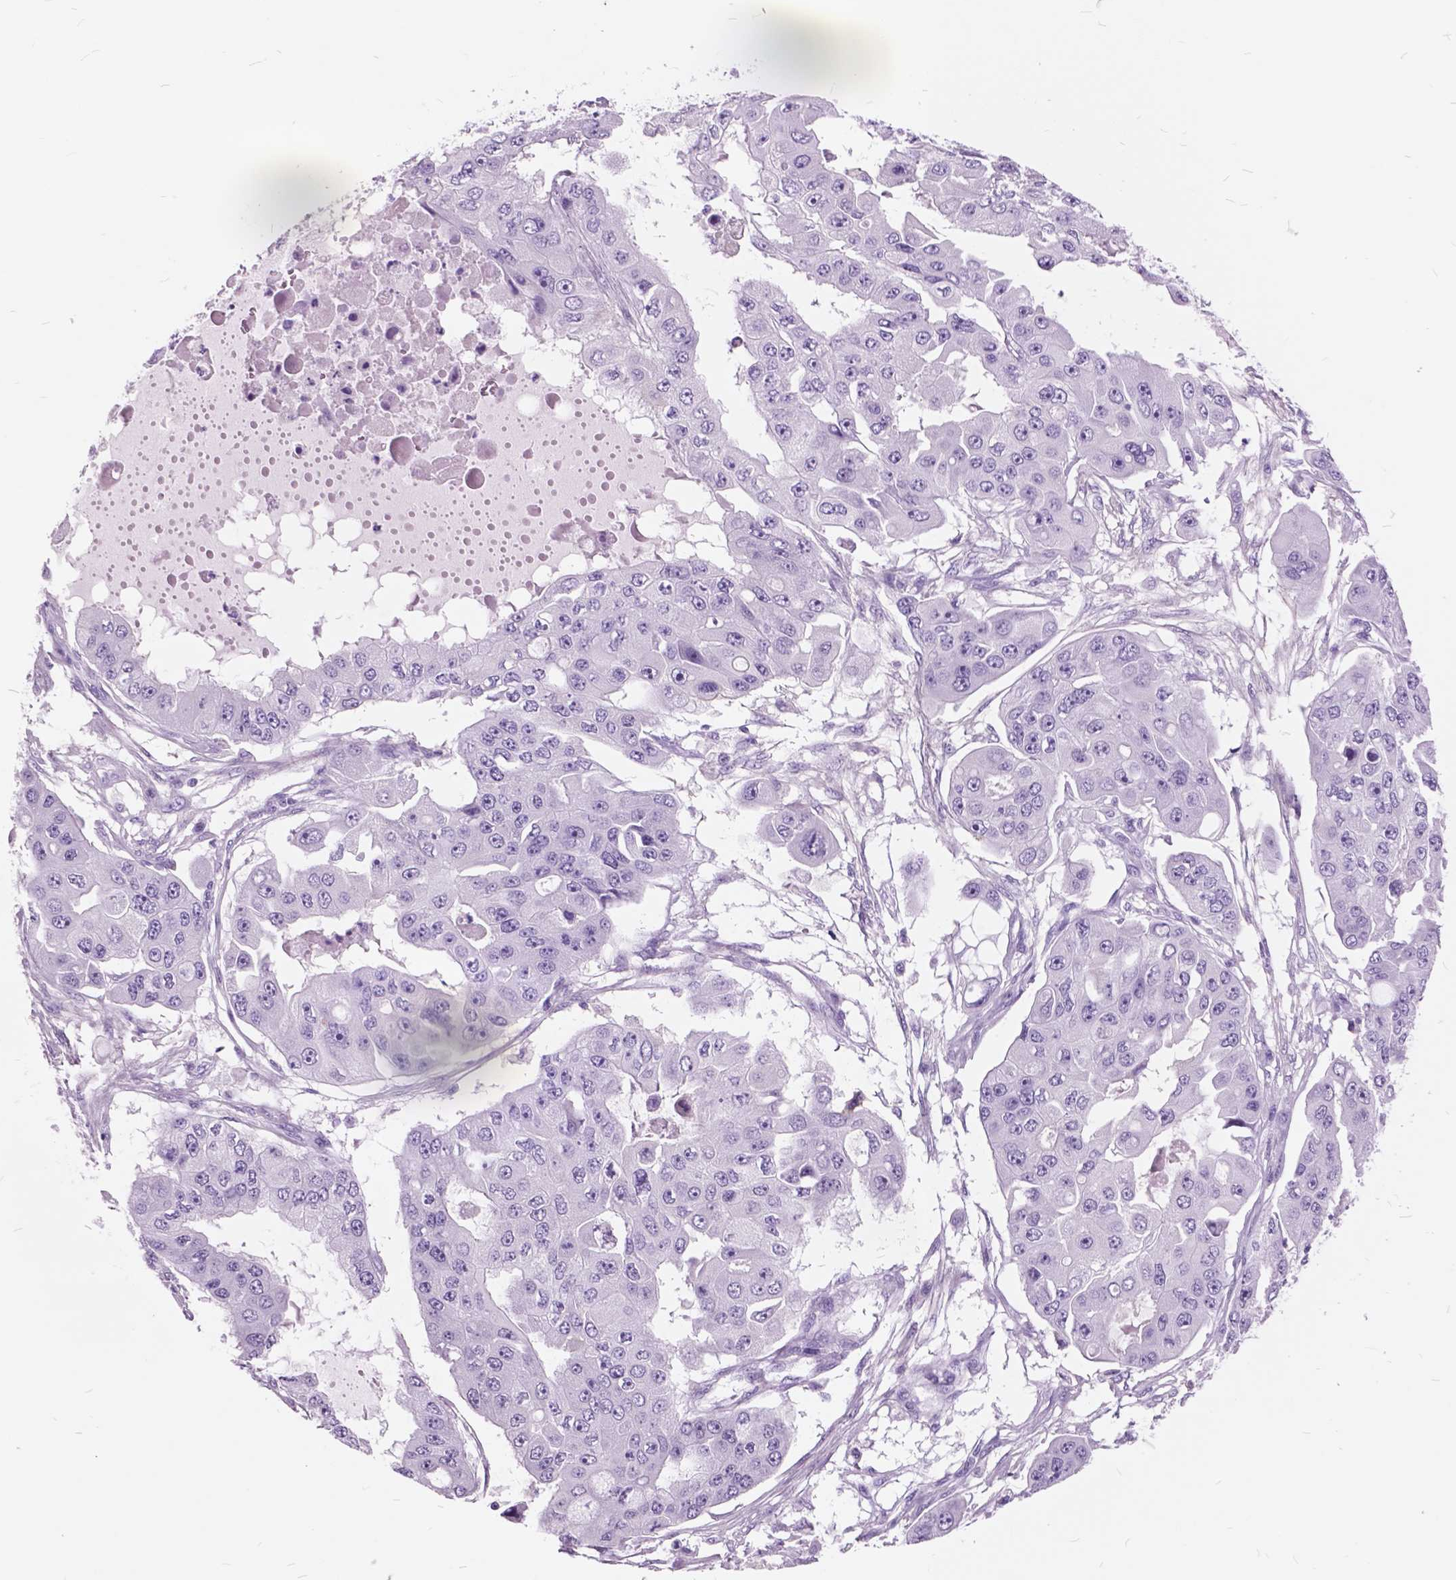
{"staining": {"intensity": "negative", "quantity": "none", "location": "none"}, "tissue": "ovarian cancer", "cell_type": "Tumor cells", "image_type": "cancer", "snomed": [{"axis": "morphology", "description": "Cystadenocarcinoma, serous, NOS"}, {"axis": "topography", "description": "Ovary"}], "caption": "Immunohistochemical staining of ovarian cancer reveals no significant positivity in tumor cells.", "gene": "GDF9", "patient": {"sex": "female", "age": 56}}